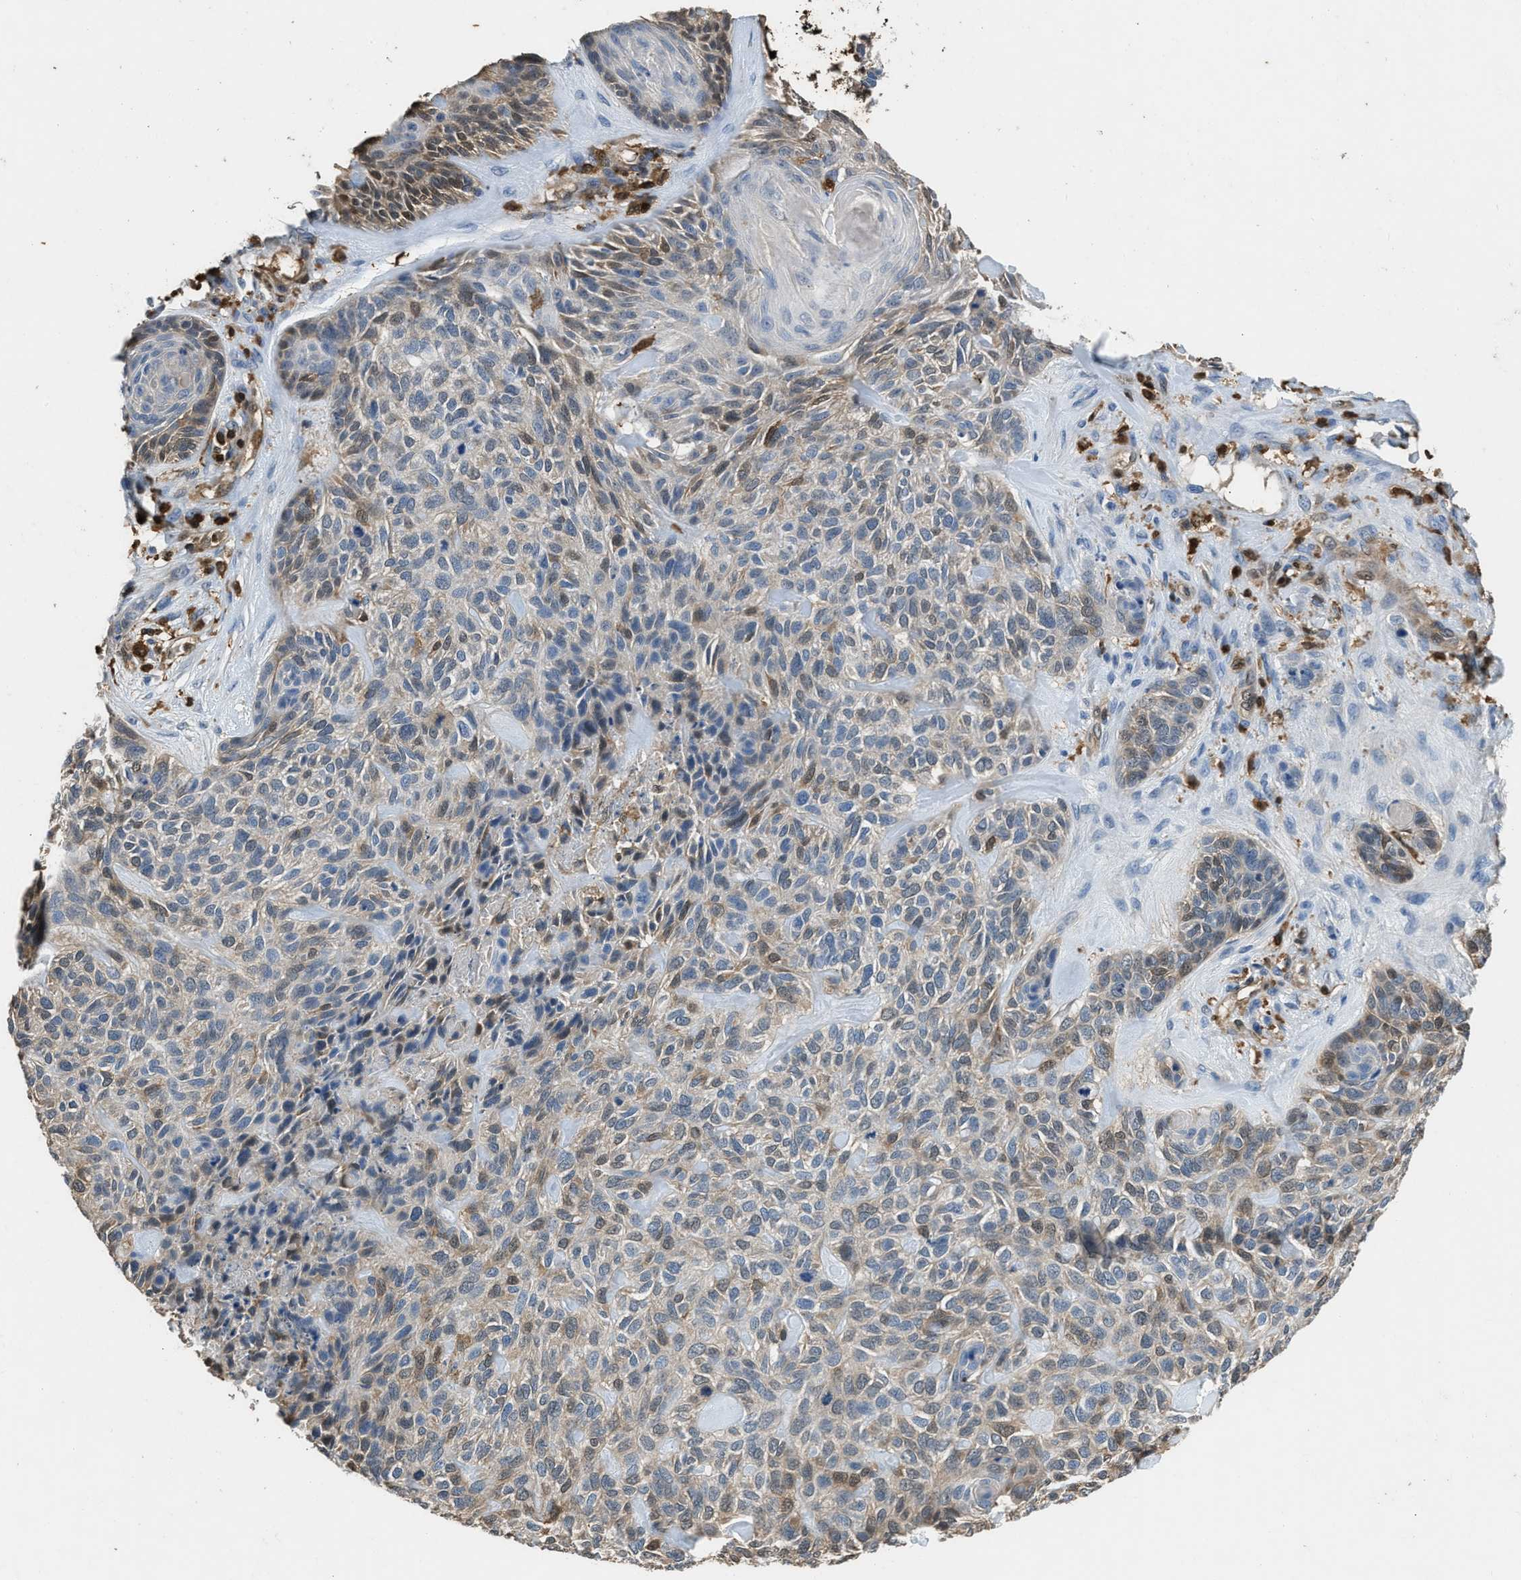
{"staining": {"intensity": "moderate", "quantity": "25%-75%", "location": "cytoplasmic/membranous"}, "tissue": "skin cancer", "cell_type": "Tumor cells", "image_type": "cancer", "snomed": [{"axis": "morphology", "description": "Basal cell carcinoma"}, {"axis": "topography", "description": "Skin"}], "caption": "Tumor cells demonstrate moderate cytoplasmic/membranous expression in approximately 25%-75% of cells in basal cell carcinoma (skin). (IHC, brightfield microscopy, high magnification).", "gene": "ARHGDIB", "patient": {"sex": "male", "age": 55}}